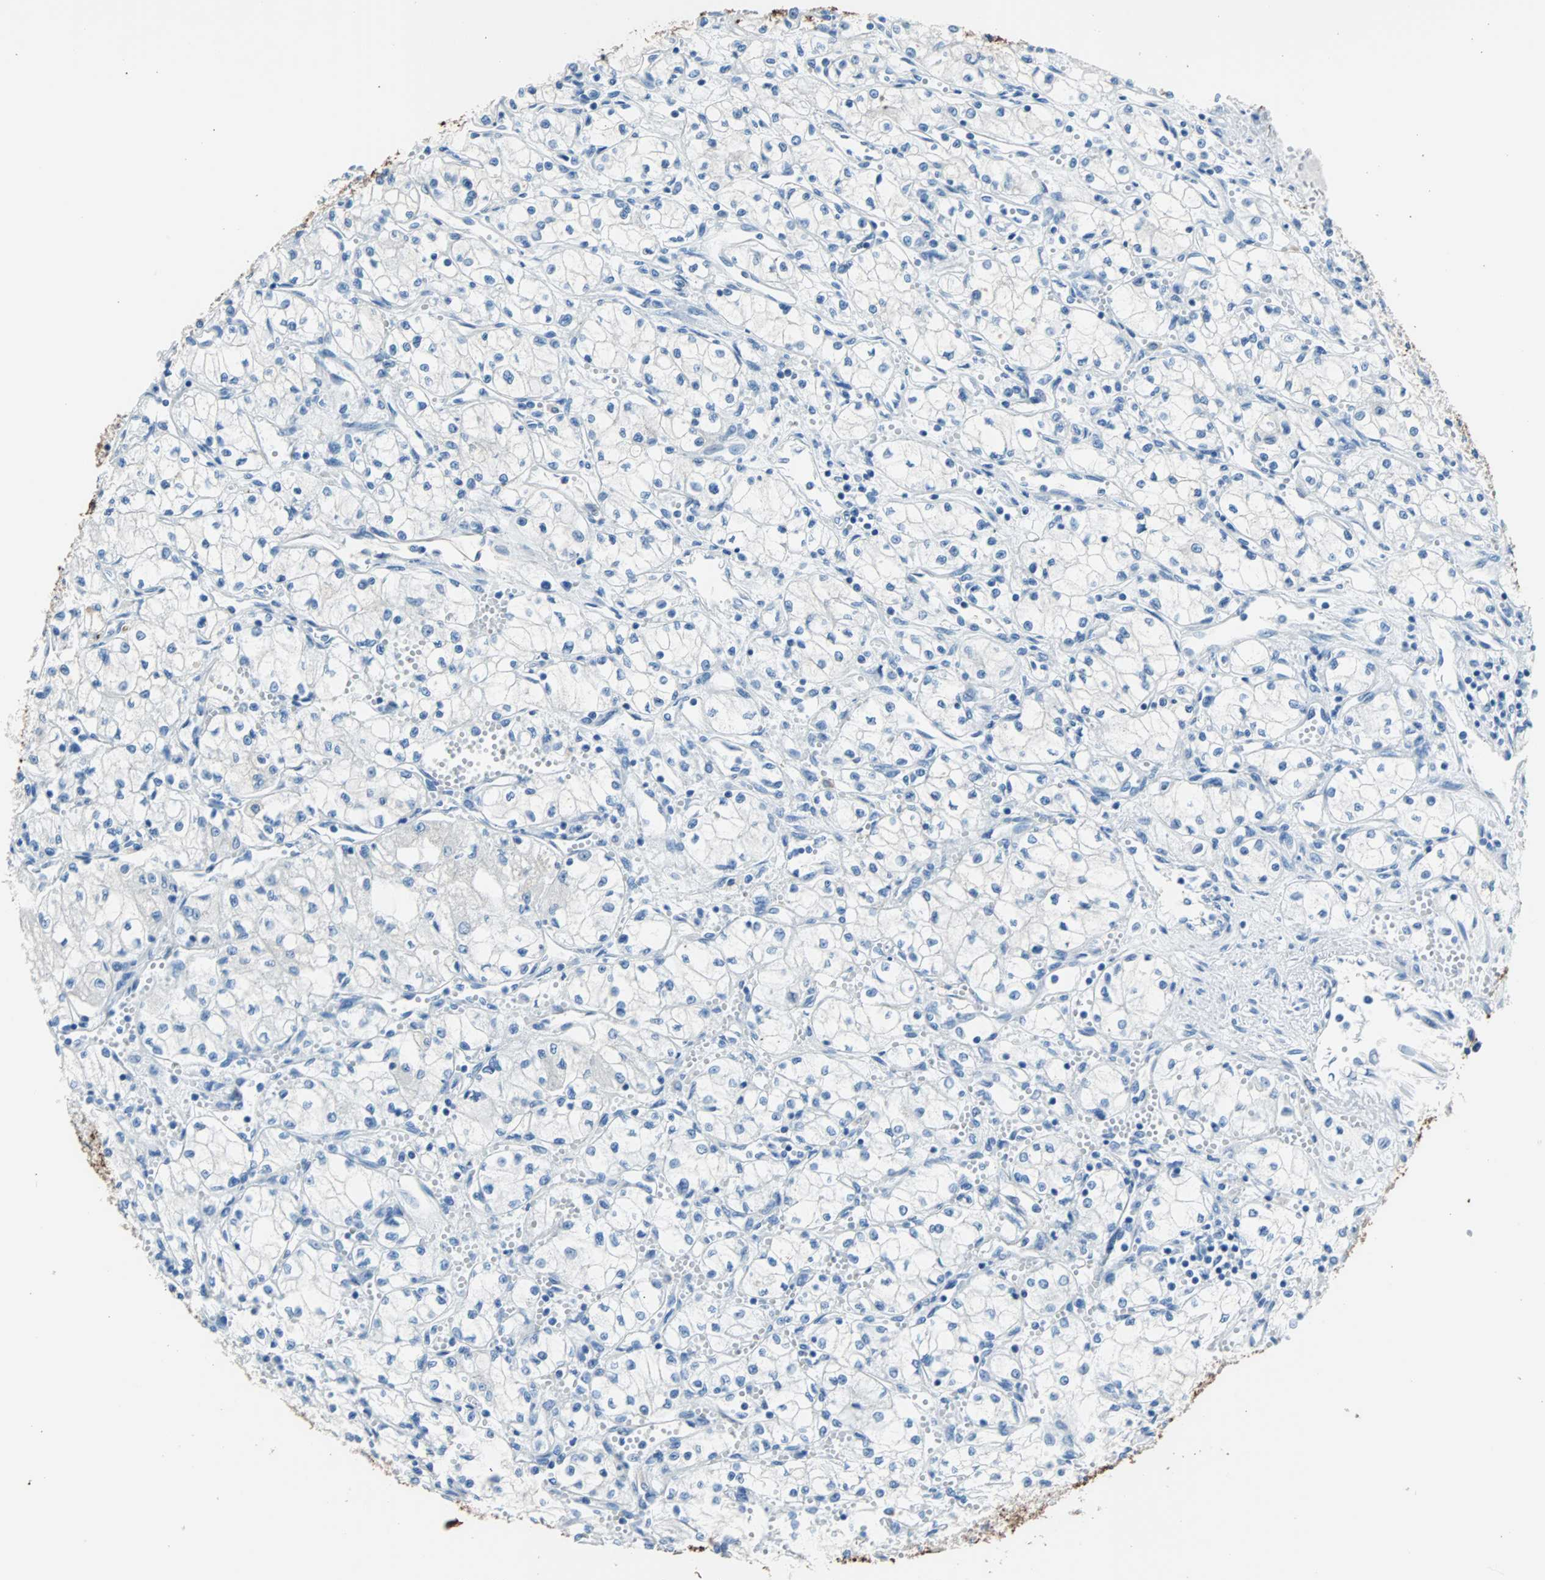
{"staining": {"intensity": "negative", "quantity": "none", "location": "none"}, "tissue": "renal cancer", "cell_type": "Tumor cells", "image_type": "cancer", "snomed": [{"axis": "morphology", "description": "Normal tissue, NOS"}, {"axis": "morphology", "description": "Adenocarcinoma, NOS"}, {"axis": "topography", "description": "Kidney"}], "caption": "High magnification brightfield microscopy of adenocarcinoma (renal) stained with DAB (brown) and counterstained with hematoxylin (blue): tumor cells show no significant staining.", "gene": "KRT7", "patient": {"sex": "male", "age": 59}}